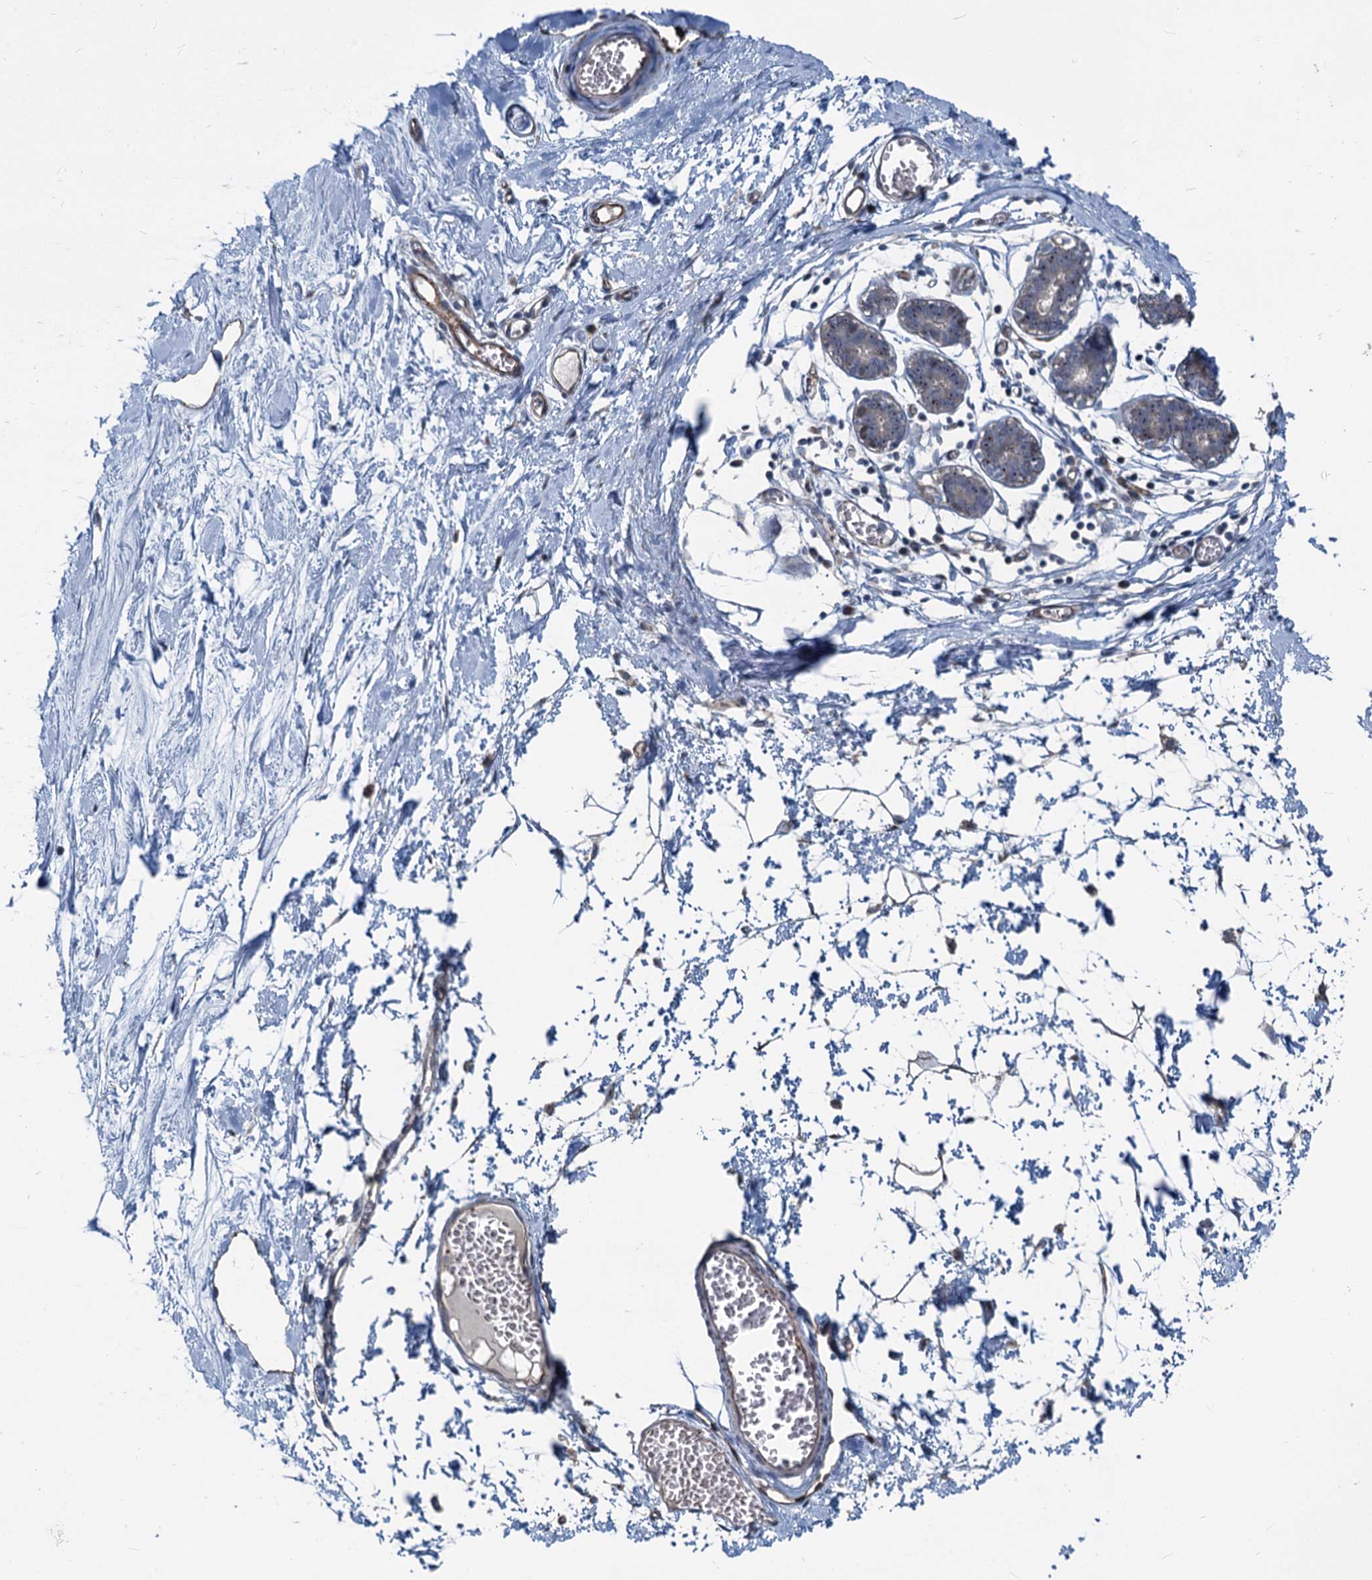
{"staining": {"intensity": "negative", "quantity": "none", "location": "none"}, "tissue": "breast", "cell_type": "Adipocytes", "image_type": "normal", "snomed": [{"axis": "morphology", "description": "Normal tissue, NOS"}, {"axis": "topography", "description": "Breast"}], "caption": "Immunohistochemistry (IHC) histopathology image of benign breast: breast stained with DAB reveals no significant protein staining in adipocytes. (Brightfield microscopy of DAB (3,3'-diaminobenzidine) IHC at high magnification).", "gene": "ASXL3", "patient": {"sex": "female", "age": 27}}